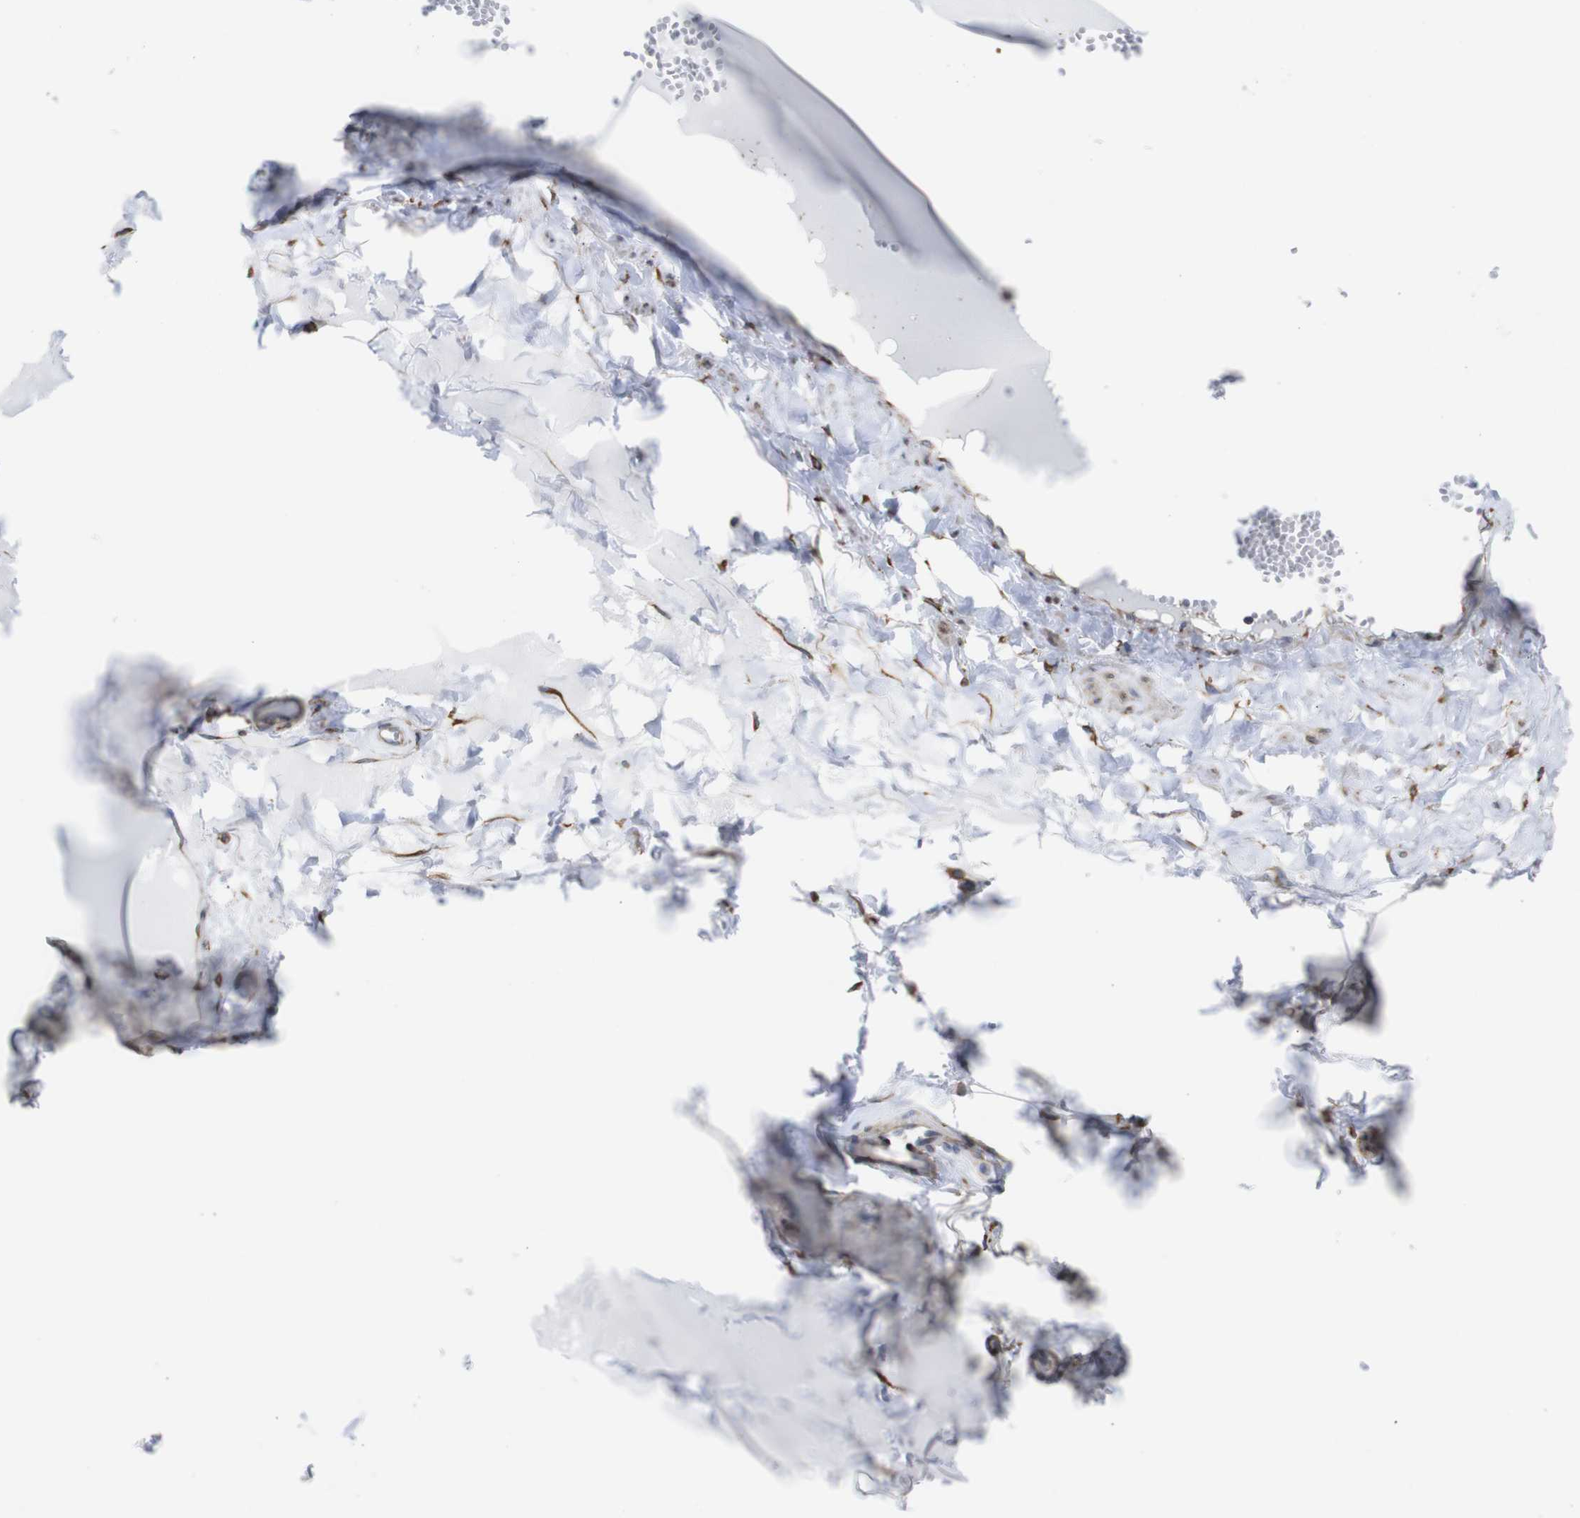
{"staining": {"intensity": "moderate", "quantity": ">75%", "location": "cytoplasmic/membranous"}, "tissue": "adipose tissue", "cell_type": "Adipocytes", "image_type": "normal", "snomed": [{"axis": "morphology", "description": "Normal tissue, NOS"}, {"axis": "morphology", "description": "Inflammation, NOS"}, {"axis": "topography", "description": "Salivary gland"}, {"axis": "topography", "description": "Peripheral nerve tissue"}], "caption": "This histopathology image exhibits immunohistochemistry staining of normal adipose tissue, with medium moderate cytoplasmic/membranous expression in approximately >75% of adipocytes.", "gene": "PPIB", "patient": {"sex": "female", "age": 75}}